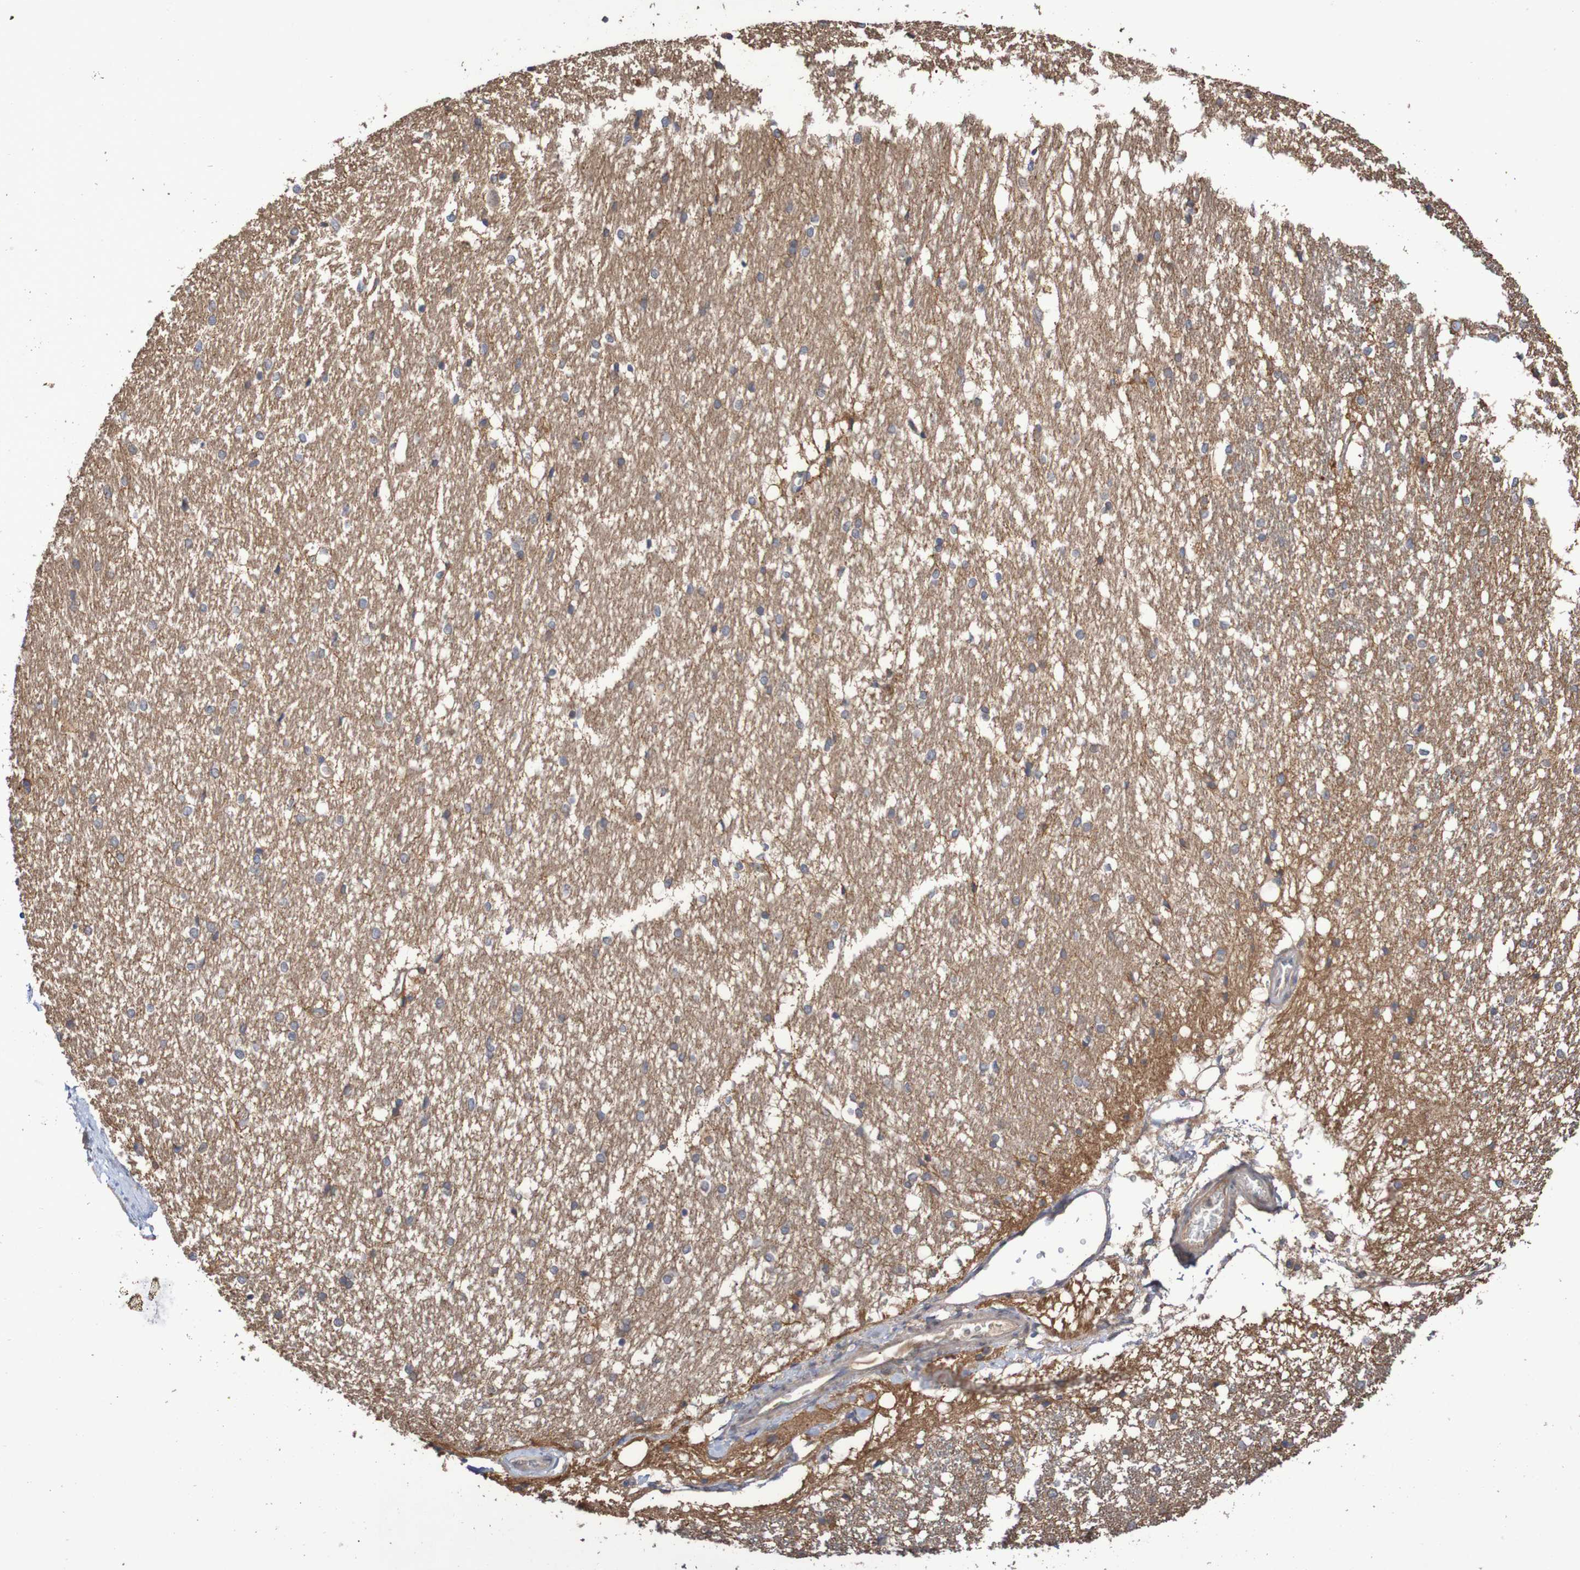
{"staining": {"intensity": "negative", "quantity": "none", "location": "none"}, "tissue": "hippocampus", "cell_type": "Glial cells", "image_type": "normal", "snomed": [{"axis": "morphology", "description": "Normal tissue, NOS"}, {"axis": "topography", "description": "Hippocampus"}], "caption": "The immunohistochemistry (IHC) image has no significant expression in glial cells of hippocampus. (DAB IHC with hematoxylin counter stain).", "gene": "PHYH", "patient": {"sex": "female", "age": 19}}